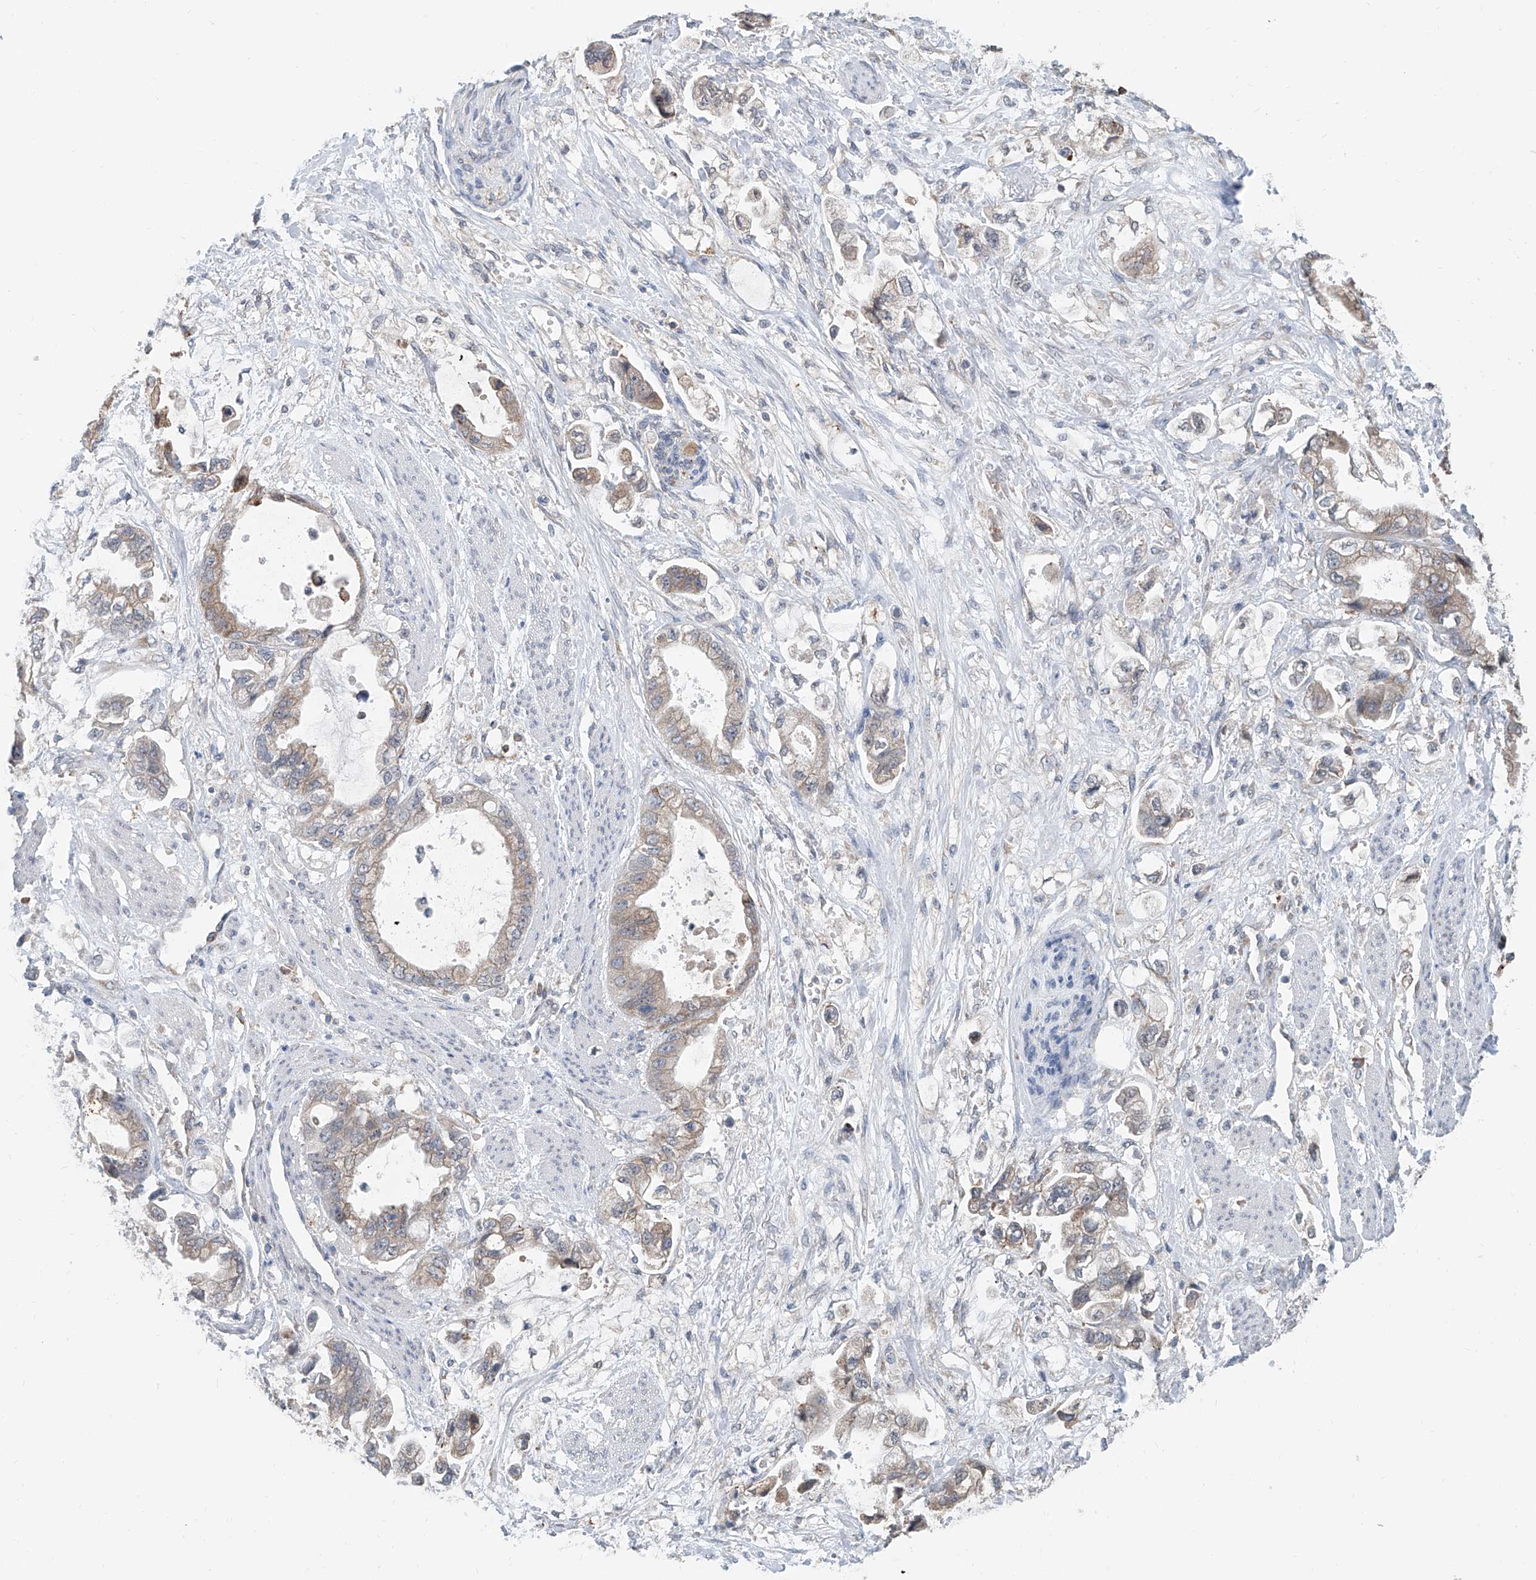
{"staining": {"intensity": "weak", "quantity": ">75%", "location": "cytoplasmic/membranous"}, "tissue": "stomach cancer", "cell_type": "Tumor cells", "image_type": "cancer", "snomed": [{"axis": "morphology", "description": "Adenocarcinoma, NOS"}, {"axis": "topography", "description": "Stomach"}], "caption": "This is a histology image of IHC staining of stomach adenocarcinoma, which shows weak staining in the cytoplasmic/membranous of tumor cells.", "gene": "KCNK10", "patient": {"sex": "male", "age": 62}}